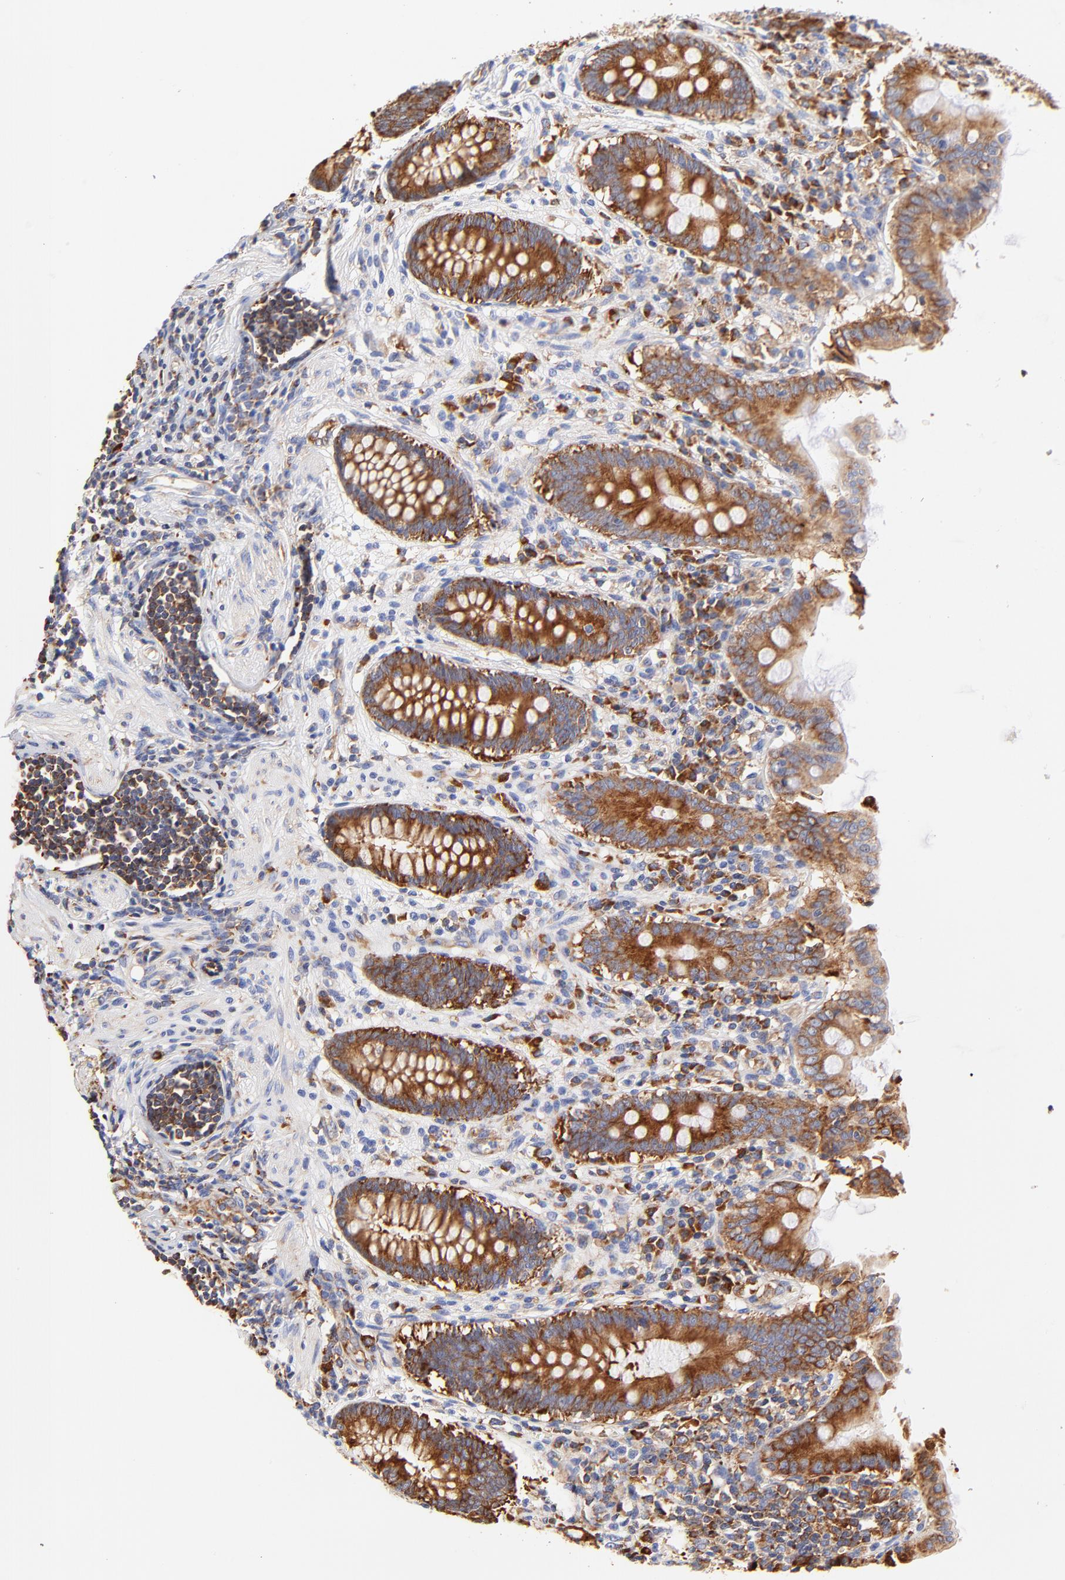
{"staining": {"intensity": "strong", "quantity": ">75%", "location": "cytoplasmic/membranous"}, "tissue": "appendix", "cell_type": "Glandular cells", "image_type": "normal", "snomed": [{"axis": "morphology", "description": "Normal tissue, NOS"}, {"axis": "topography", "description": "Appendix"}], "caption": "This image demonstrates immunohistochemistry staining of unremarkable appendix, with high strong cytoplasmic/membranous staining in approximately >75% of glandular cells.", "gene": "RPL27", "patient": {"sex": "female", "age": 50}}